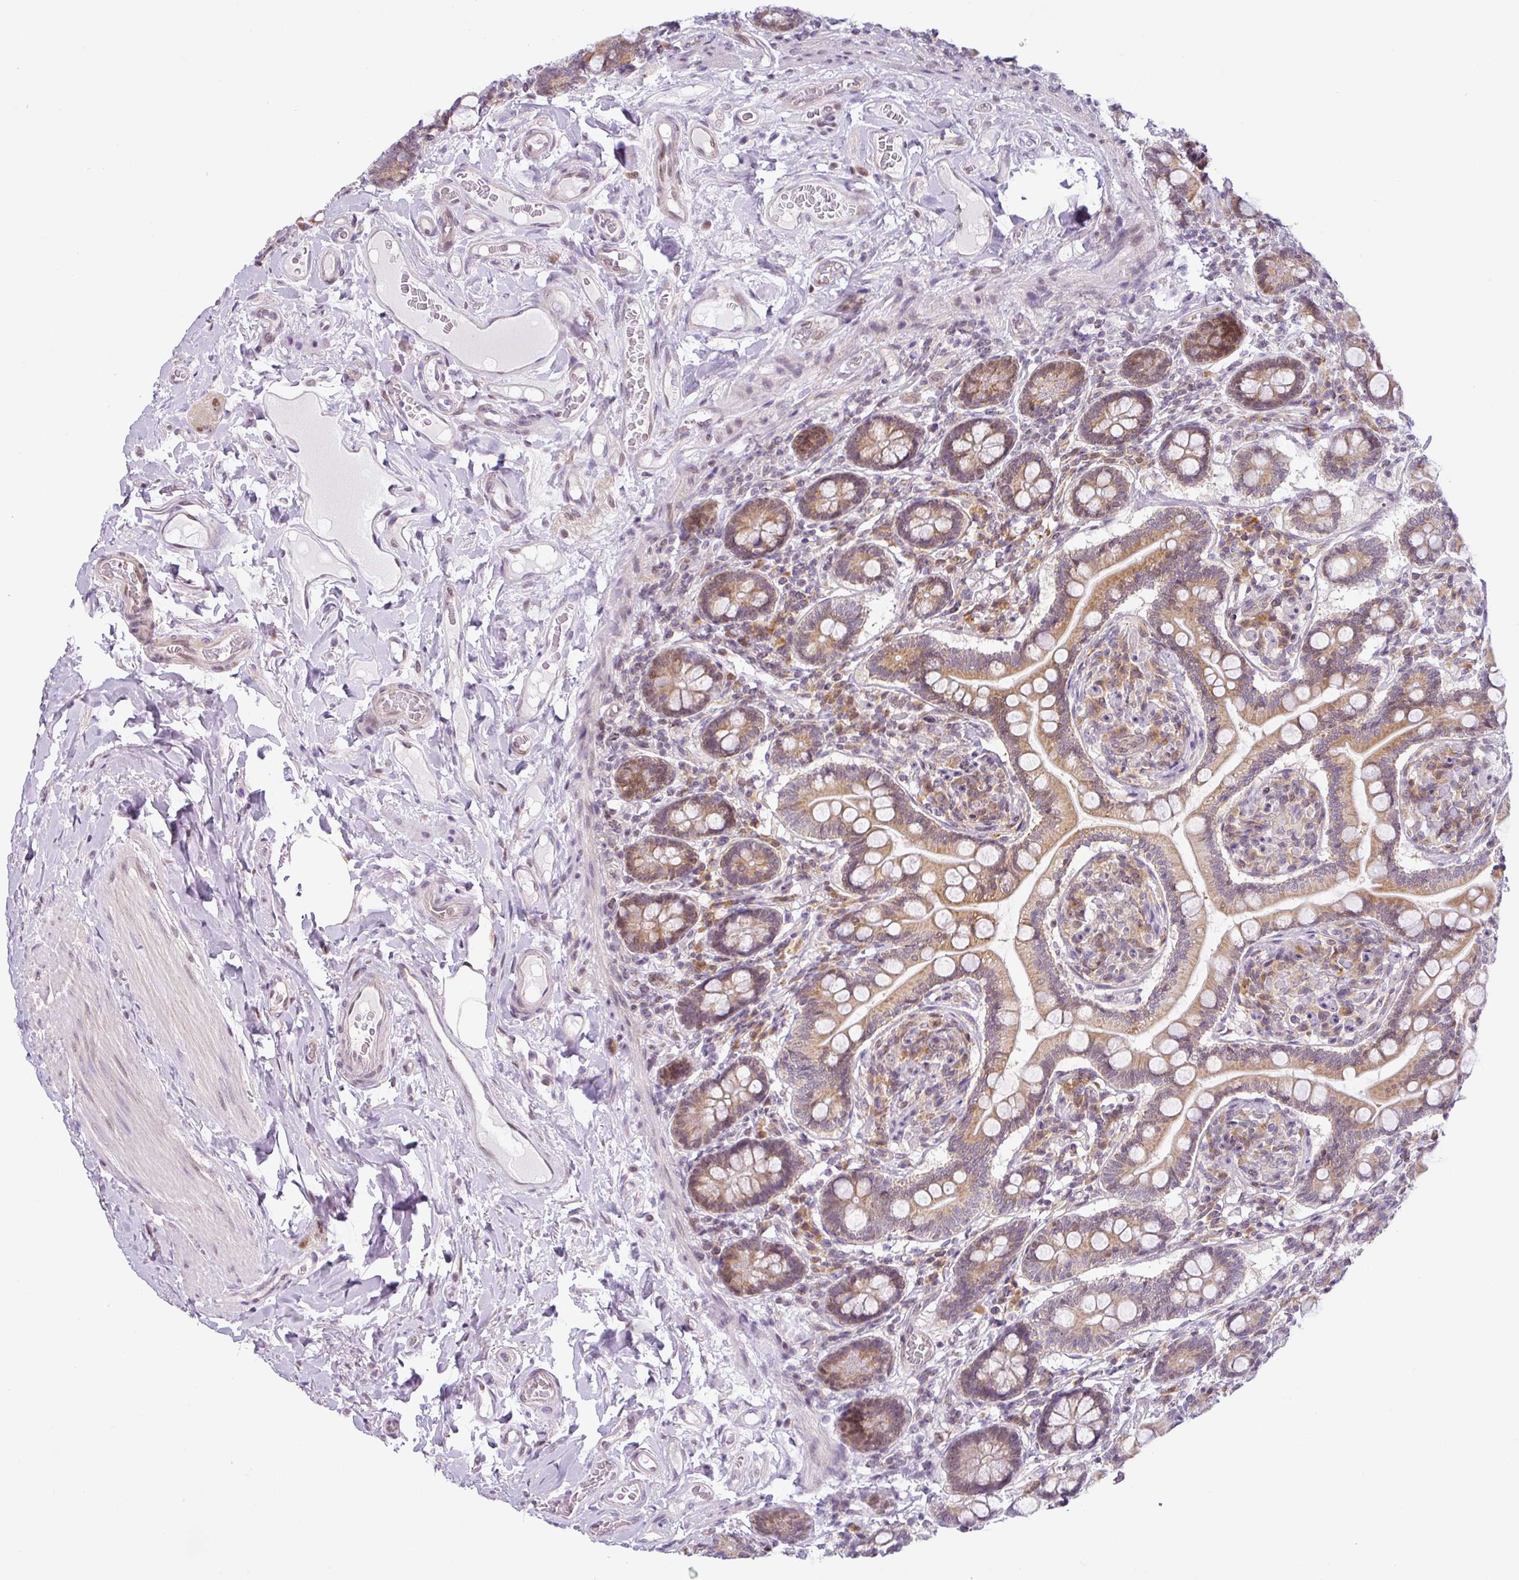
{"staining": {"intensity": "moderate", "quantity": ">75%", "location": "cytoplasmic/membranous,nuclear"}, "tissue": "small intestine", "cell_type": "Glandular cells", "image_type": "normal", "snomed": [{"axis": "morphology", "description": "Normal tissue, NOS"}, {"axis": "topography", "description": "Small intestine"}], "caption": "A medium amount of moderate cytoplasmic/membranous,nuclear staining is identified in about >75% of glandular cells in unremarkable small intestine. The protein is stained brown, and the nuclei are stained in blue (DAB IHC with brightfield microscopy, high magnification).", "gene": "NDUFB2", "patient": {"sex": "female", "age": 64}}